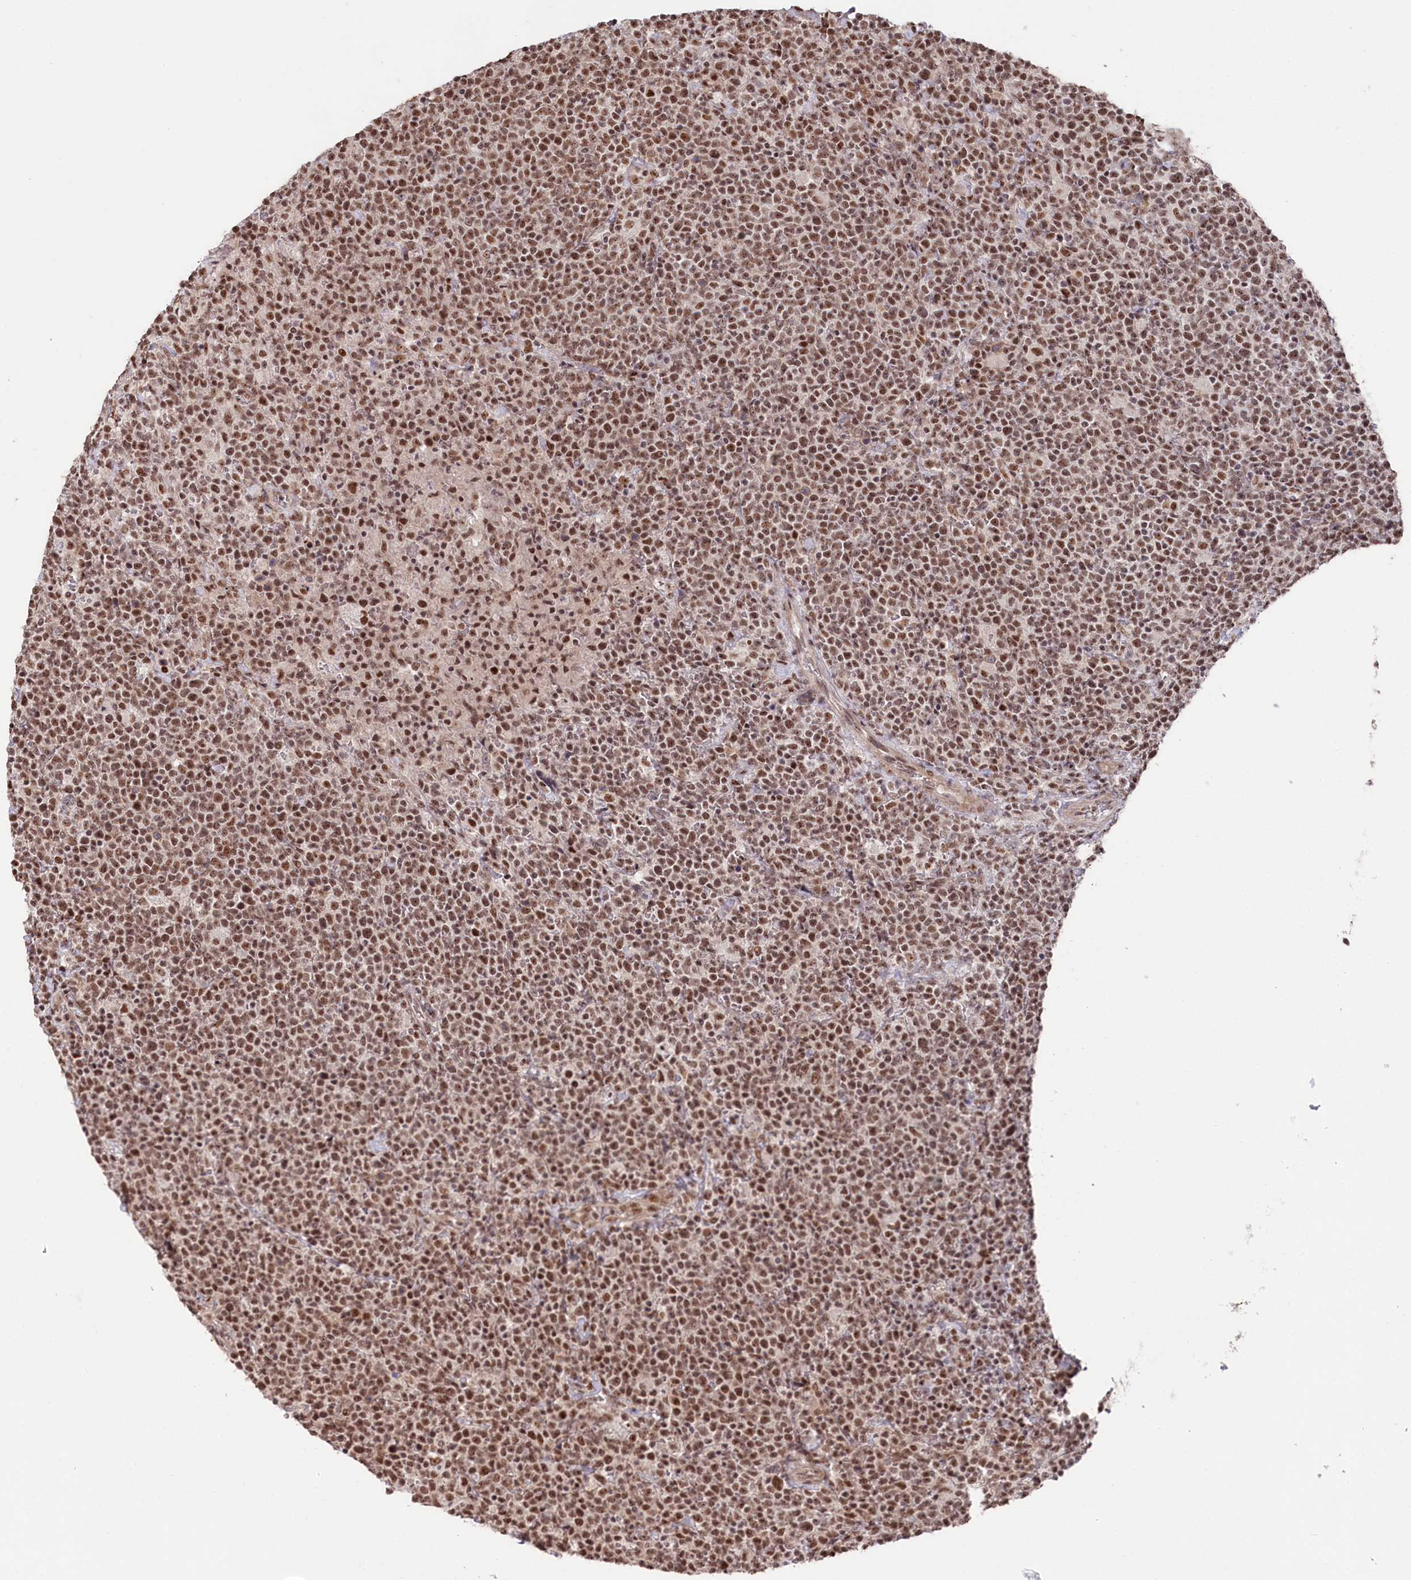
{"staining": {"intensity": "moderate", "quantity": ">75%", "location": "nuclear"}, "tissue": "lymphoma", "cell_type": "Tumor cells", "image_type": "cancer", "snomed": [{"axis": "morphology", "description": "Malignant lymphoma, non-Hodgkin's type, High grade"}, {"axis": "topography", "description": "Lymph node"}], "caption": "Immunohistochemical staining of human lymphoma exhibits medium levels of moderate nuclear protein expression in about >75% of tumor cells. (Brightfield microscopy of DAB IHC at high magnification).", "gene": "POLR2H", "patient": {"sex": "male", "age": 61}}